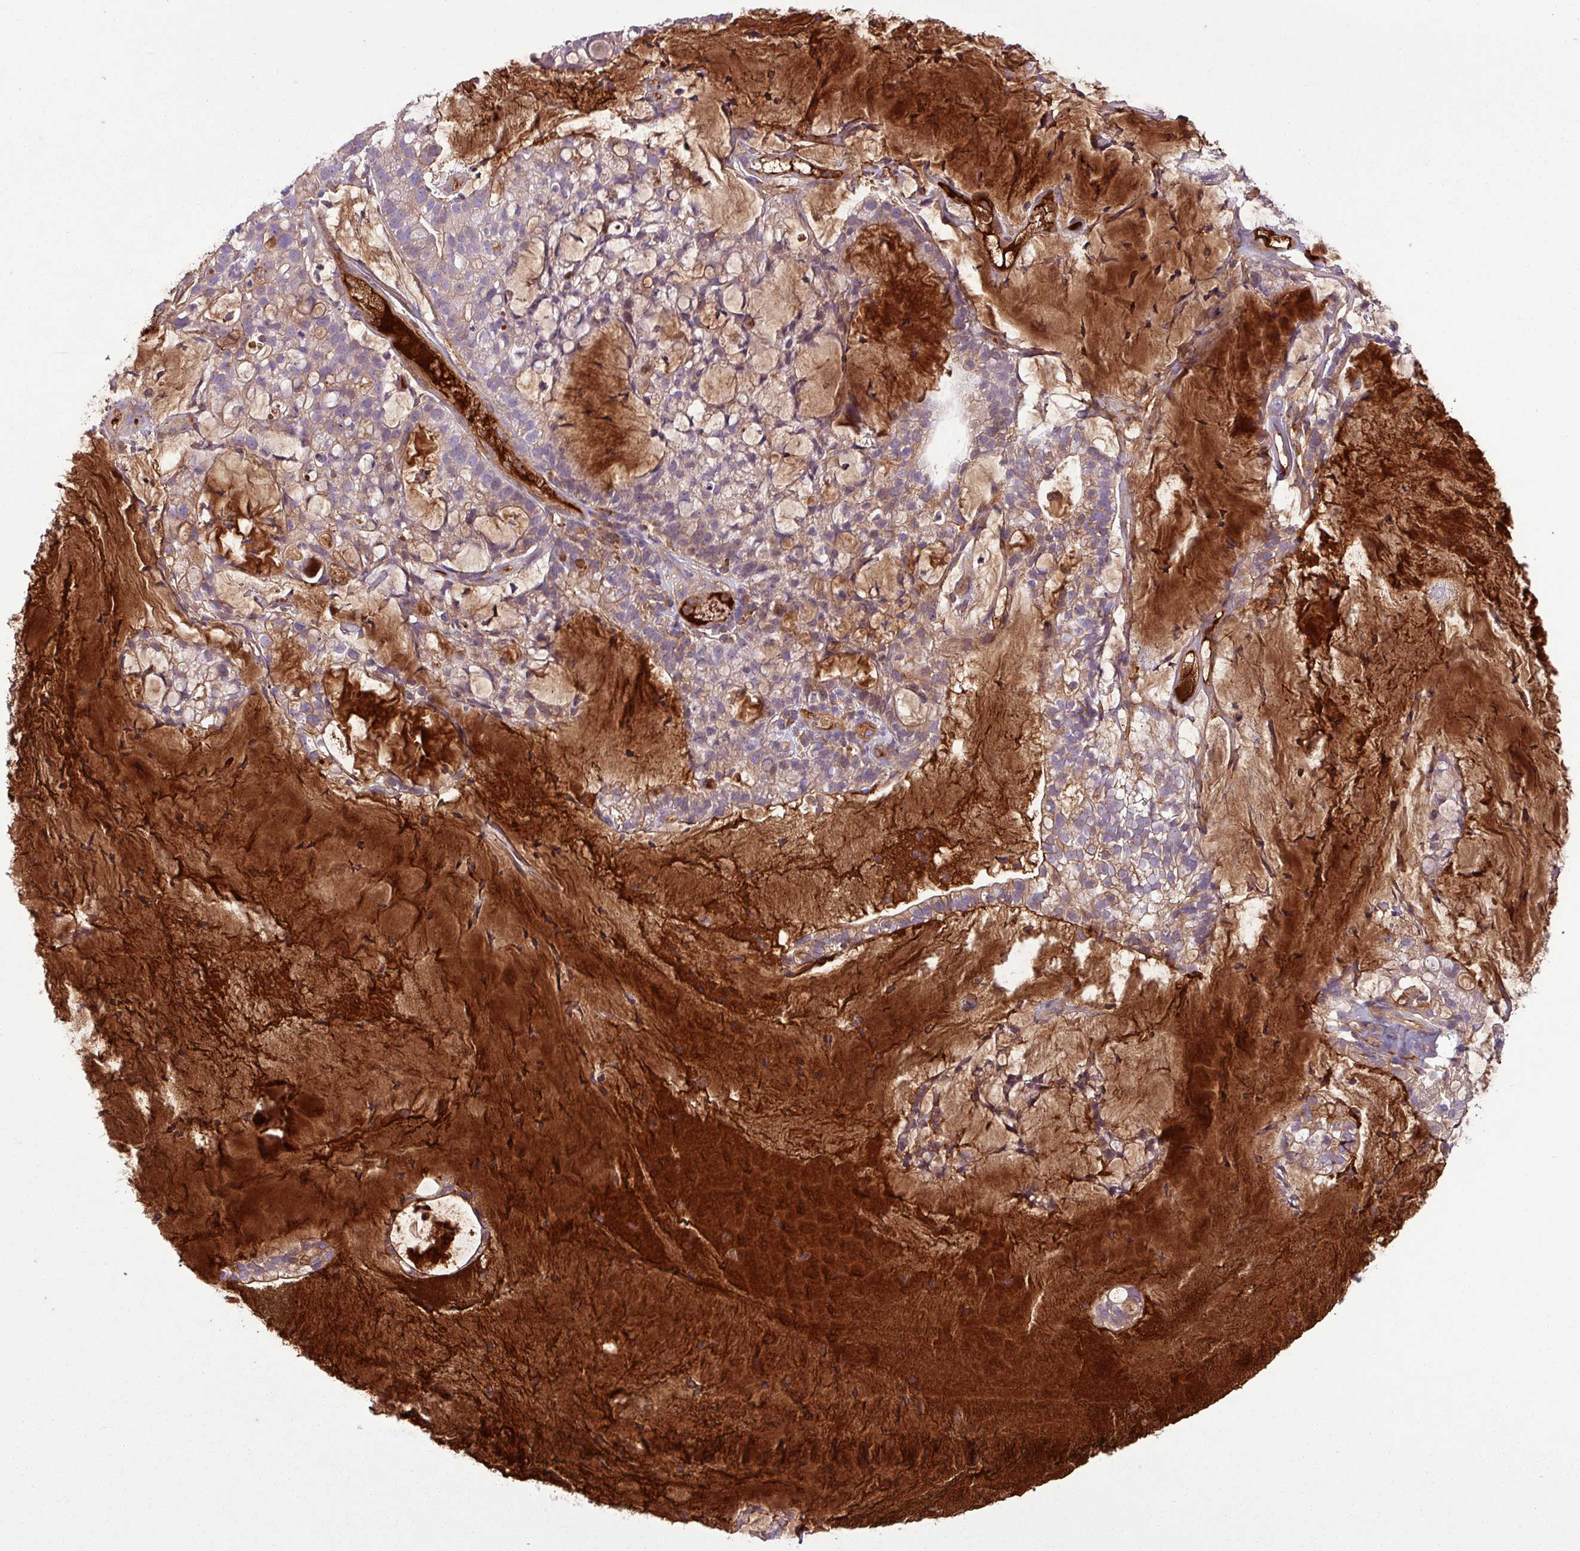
{"staining": {"intensity": "moderate", "quantity": "<25%", "location": "cytoplasmic/membranous"}, "tissue": "cervical cancer", "cell_type": "Tumor cells", "image_type": "cancer", "snomed": [{"axis": "morphology", "description": "Adenocarcinoma, NOS"}, {"axis": "topography", "description": "Cervix"}], "caption": "Human cervical cancer stained with a brown dye displays moderate cytoplasmic/membranous positive staining in about <25% of tumor cells.", "gene": "C4B", "patient": {"sex": "female", "age": 41}}